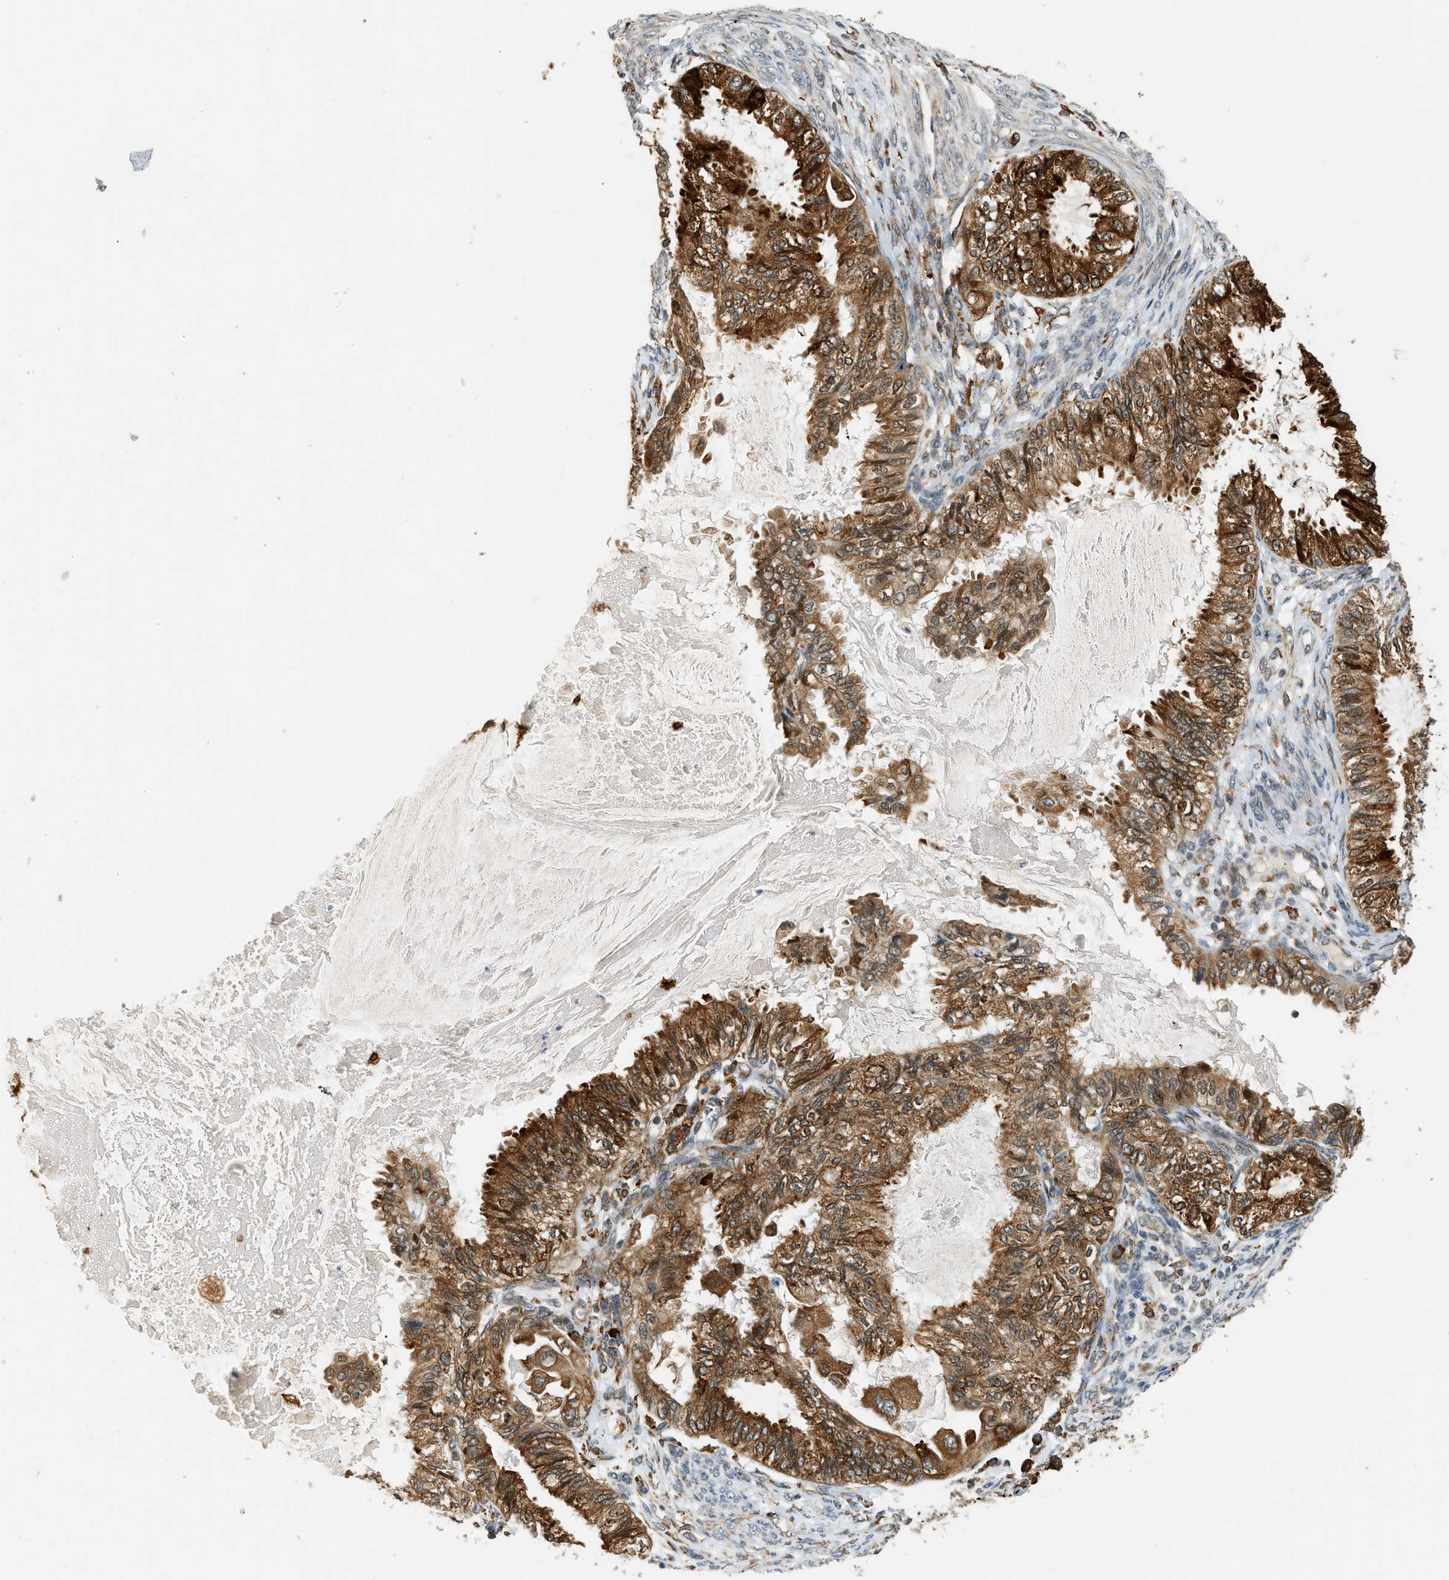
{"staining": {"intensity": "strong", "quantity": ">75%", "location": "cytoplasmic/membranous"}, "tissue": "cervical cancer", "cell_type": "Tumor cells", "image_type": "cancer", "snomed": [{"axis": "morphology", "description": "Normal tissue, NOS"}, {"axis": "morphology", "description": "Adenocarcinoma, NOS"}, {"axis": "topography", "description": "Cervix"}, {"axis": "topography", "description": "Endometrium"}], "caption": "Tumor cells show high levels of strong cytoplasmic/membranous positivity in about >75% of cells in human cervical cancer (adenocarcinoma).", "gene": "SEMA4D", "patient": {"sex": "female", "age": 86}}